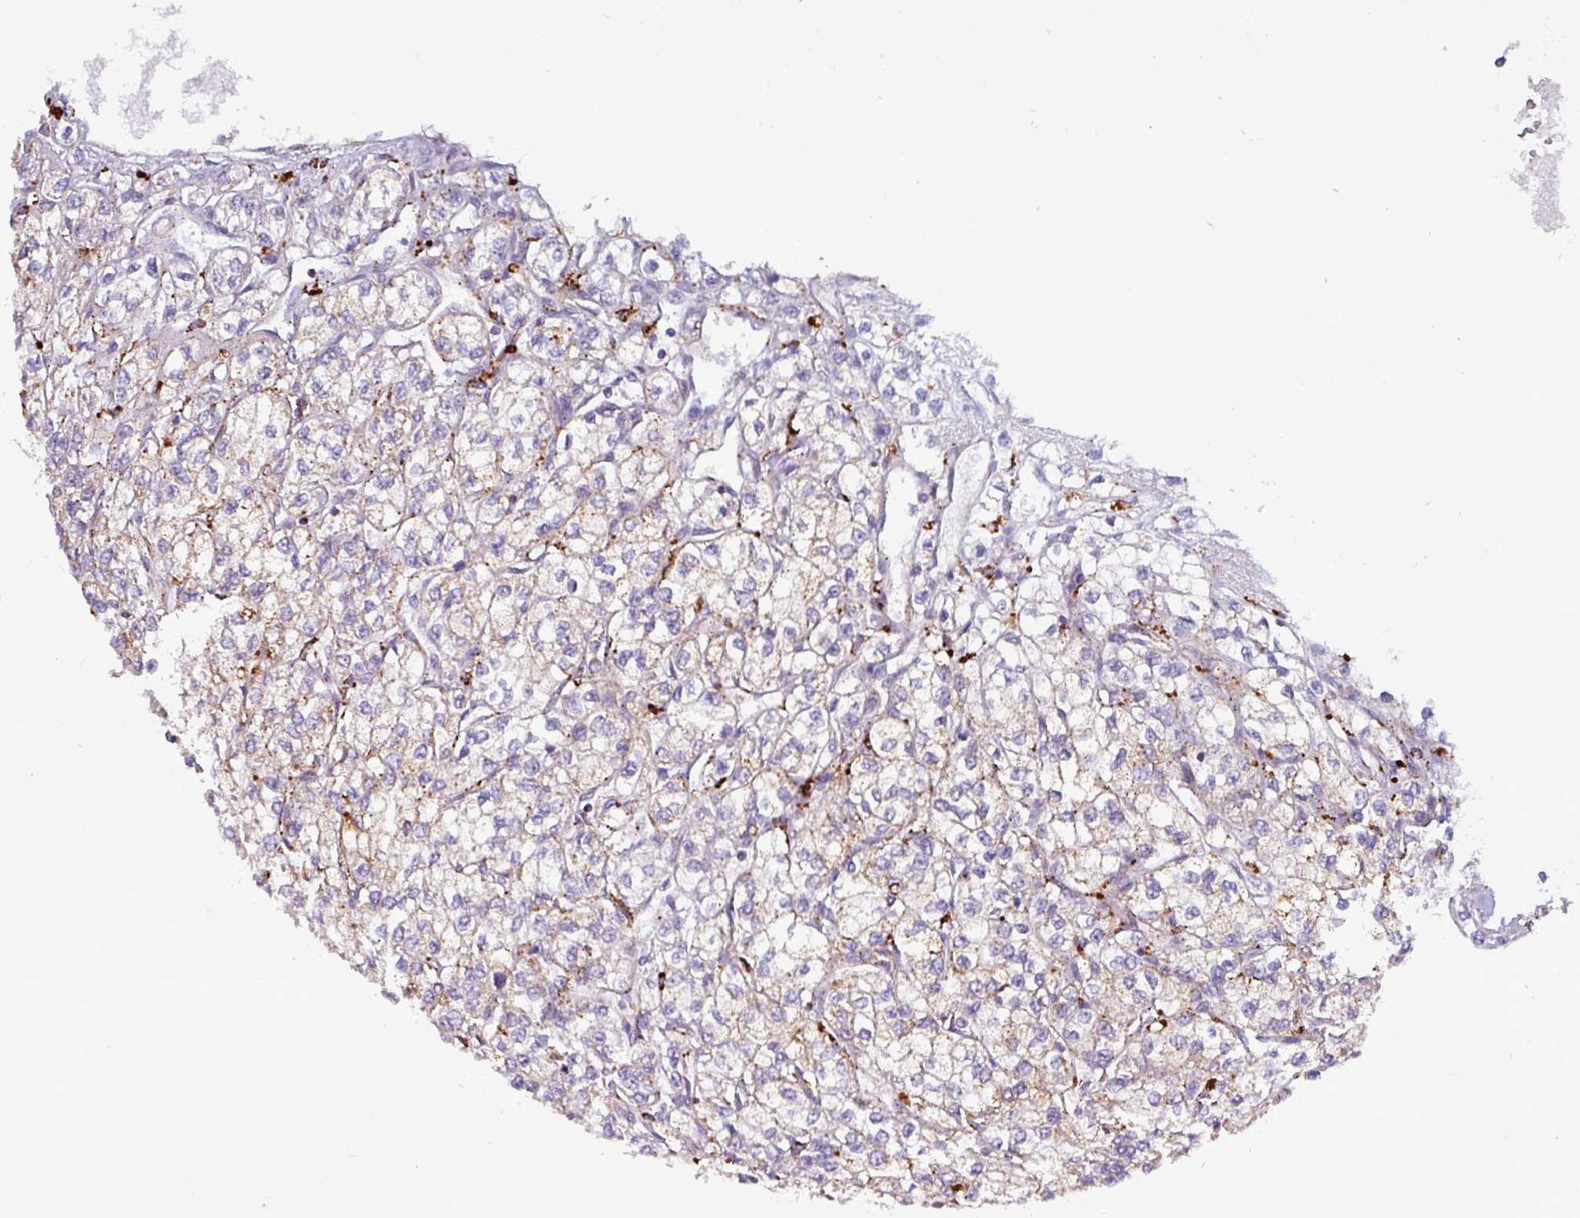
{"staining": {"intensity": "weak", "quantity": "25%-75%", "location": "cytoplasmic/membranous"}, "tissue": "renal cancer", "cell_type": "Tumor cells", "image_type": "cancer", "snomed": [{"axis": "morphology", "description": "Adenocarcinoma, NOS"}, {"axis": "topography", "description": "Kidney"}], "caption": "About 25%-75% of tumor cells in renal cancer (adenocarcinoma) display weak cytoplasmic/membranous protein positivity as visualized by brown immunohistochemical staining.", "gene": "AMIGO2", "patient": {"sex": "male", "age": 80}}